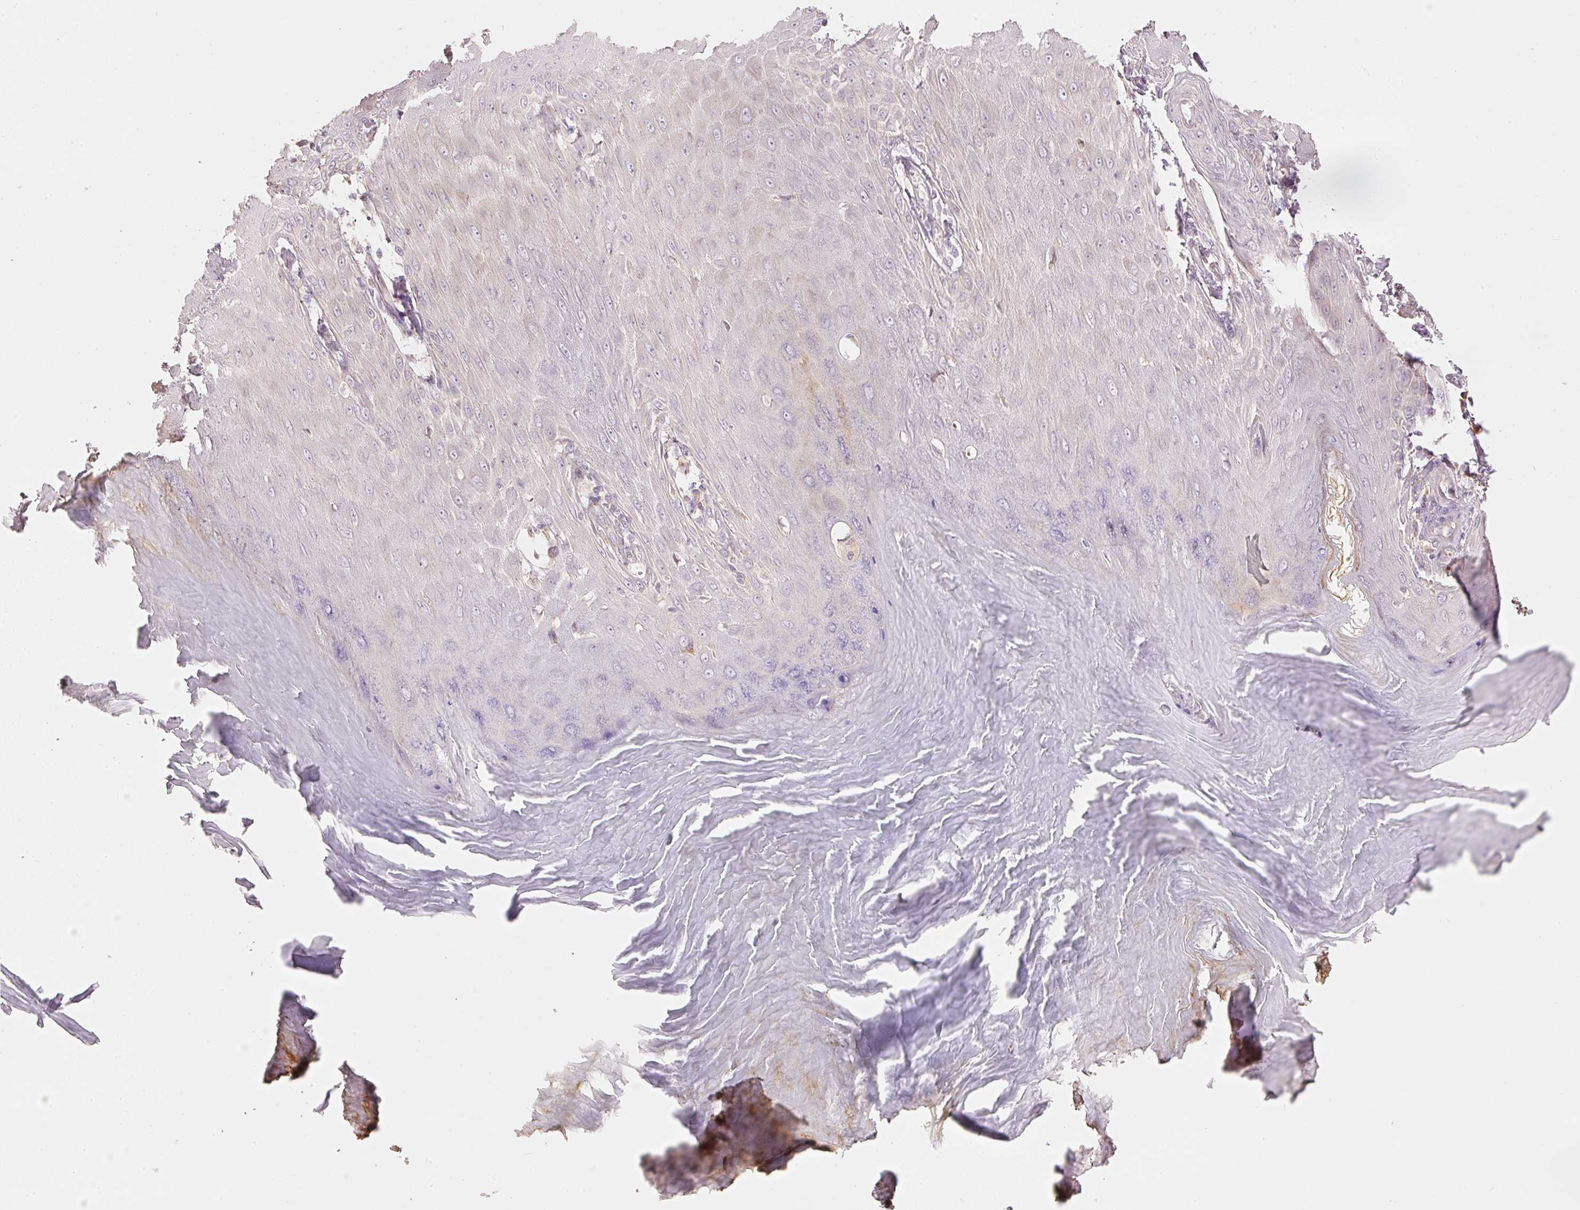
{"staining": {"intensity": "moderate", "quantity": "<25%", "location": "nuclear"}, "tissue": "skin cancer", "cell_type": "Tumor cells", "image_type": "cancer", "snomed": [{"axis": "morphology", "description": "Squamous cell carcinoma, NOS"}, {"axis": "topography", "description": "Skin"}], "caption": "Immunohistochemistry (IHC) micrograph of neoplastic tissue: human squamous cell carcinoma (skin) stained using immunohistochemistry exhibits low levels of moderate protein expression localized specifically in the nuclear of tumor cells, appearing as a nuclear brown color.", "gene": "MAP10", "patient": {"sex": "male", "age": 70}}